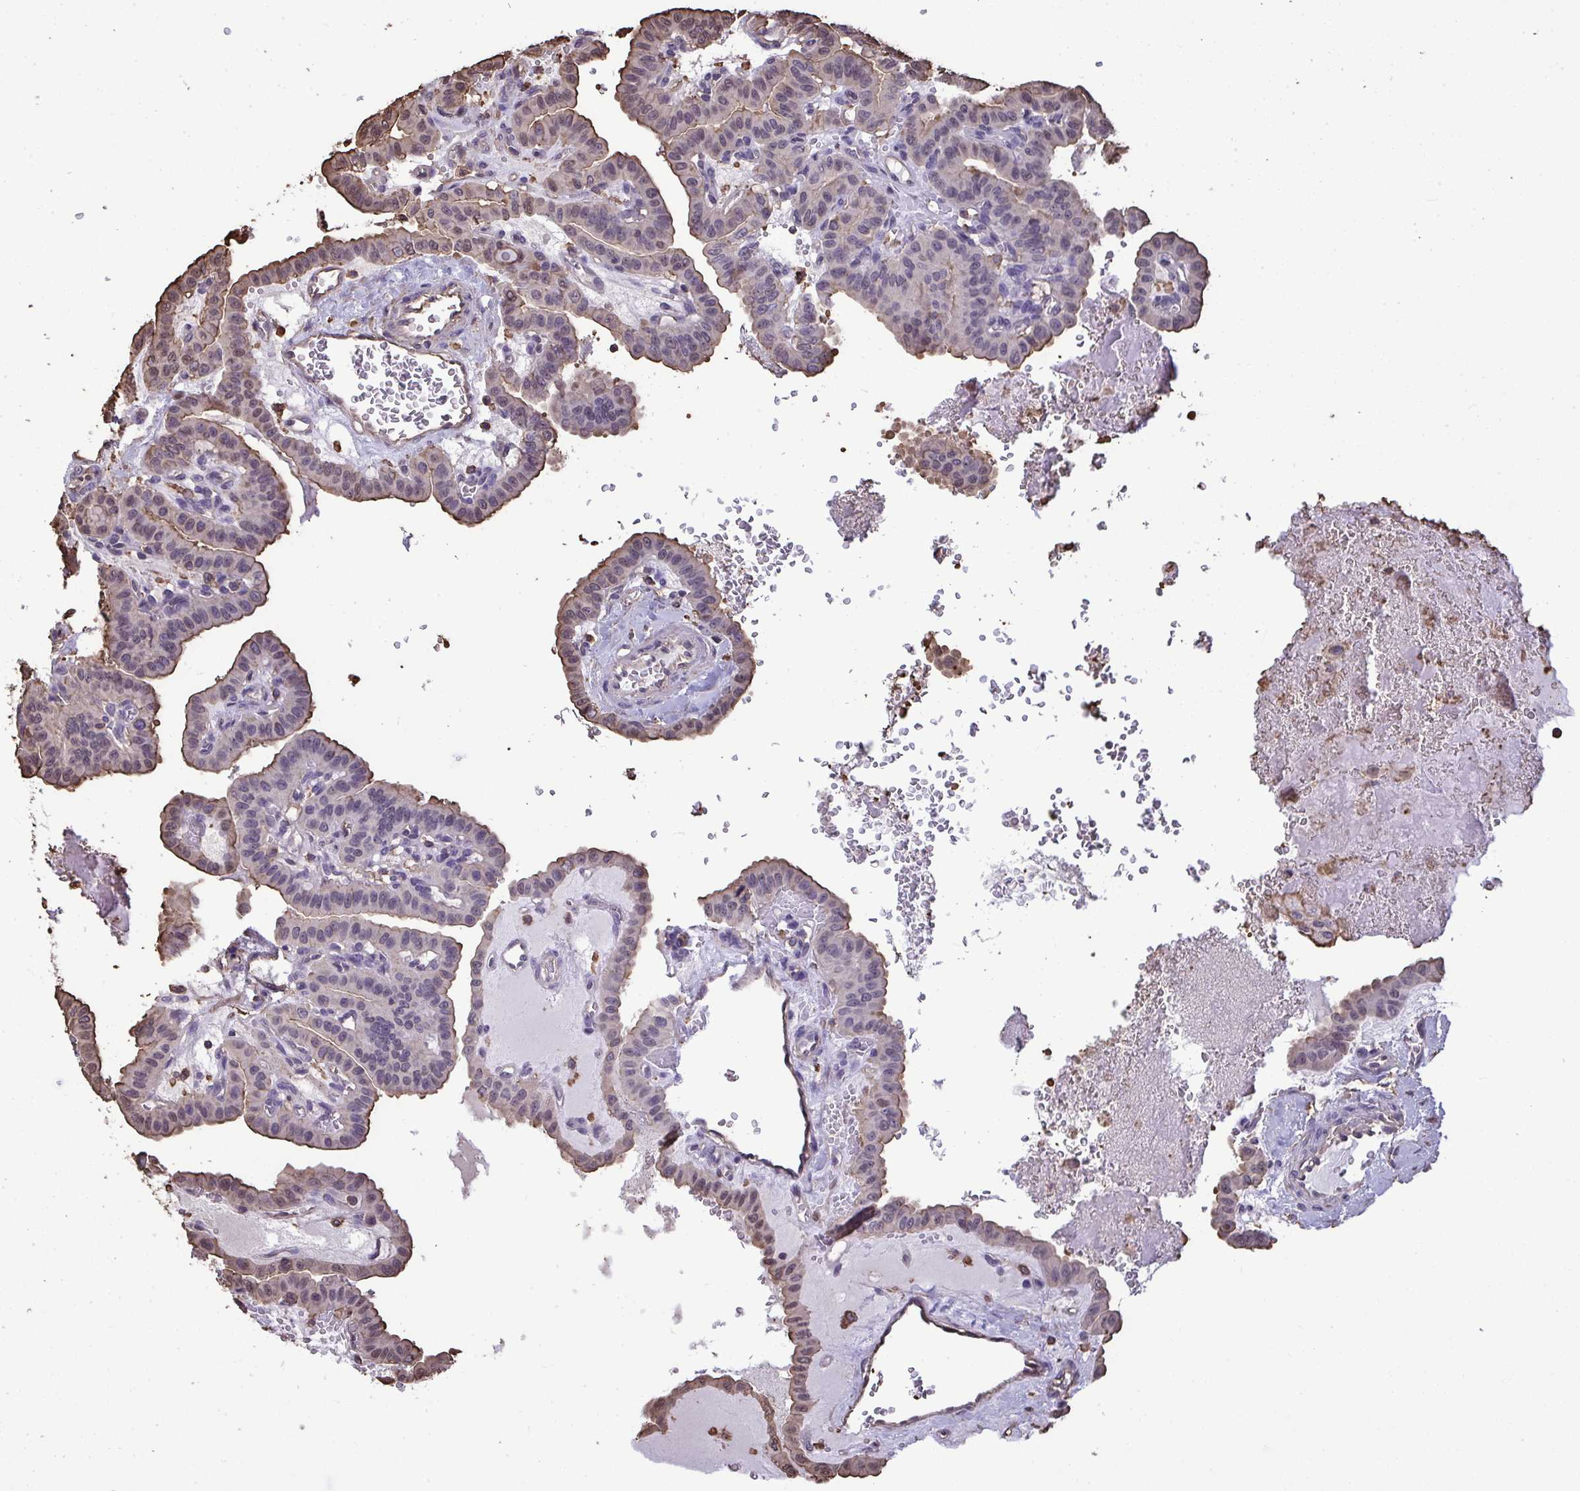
{"staining": {"intensity": "weak", "quantity": "25%-75%", "location": "cytoplasmic/membranous"}, "tissue": "thyroid cancer", "cell_type": "Tumor cells", "image_type": "cancer", "snomed": [{"axis": "morphology", "description": "Papillary adenocarcinoma, NOS"}, {"axis": "topography", "description": "Thyroid gland"}], "caption": "Thyroid cancer stained with DAB (3,3'-diaminobenzidine) immunohistochemistry shows low levels of weak cytoplasmic/membranous positivity in about 25%-75% of tumor cells.", "gene": "ANXA5", "patient": {"sex": "male", "age": 87}}